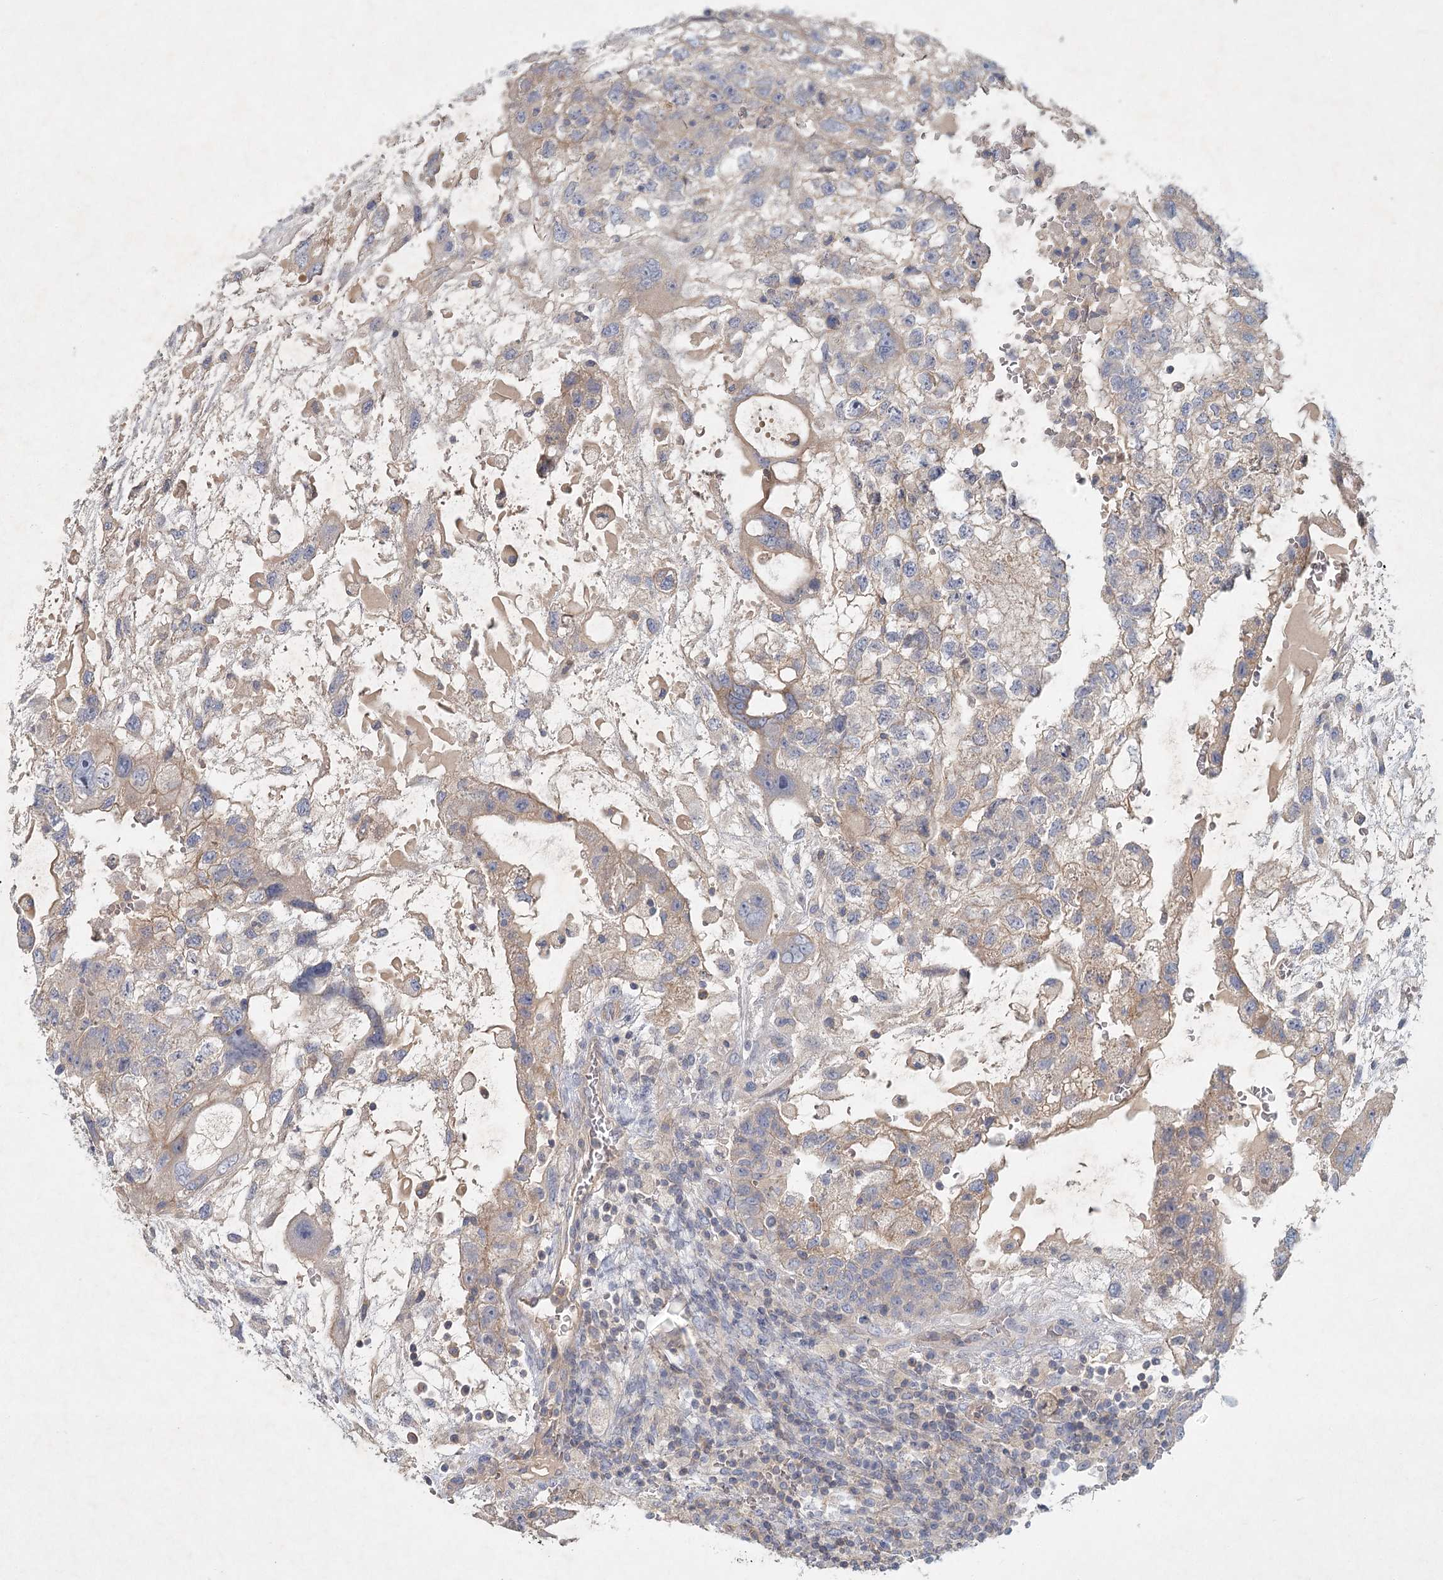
{"staining": {"intensity": "moderate", "quantity": "25%-75%", "location": "cytoplasmic/membranous"}, "tissue": "testis cancer", "cell_type": "Tumor cells", "image_type": "cancer", "snomed": [{"axis": "morphology", "description": "Carcinoma, Embryonal, NOS"}, {"axis": "topography", "description": "Testis"}], "caption": "IHC (DAB (3,3'-diaminobenzidine)) staining of human testis cancer (embryonal carcinoma) exhibits moderate cytoplasmic/membranous protein staining in approximately 25%-75% of tumor cells. (Stains: DAB in brown, nuclei in blue, Microscopy: brightfield microscopy at high magnification).", "gene": "DNMBP", "patient": {"sex": "male", "age": 36}}